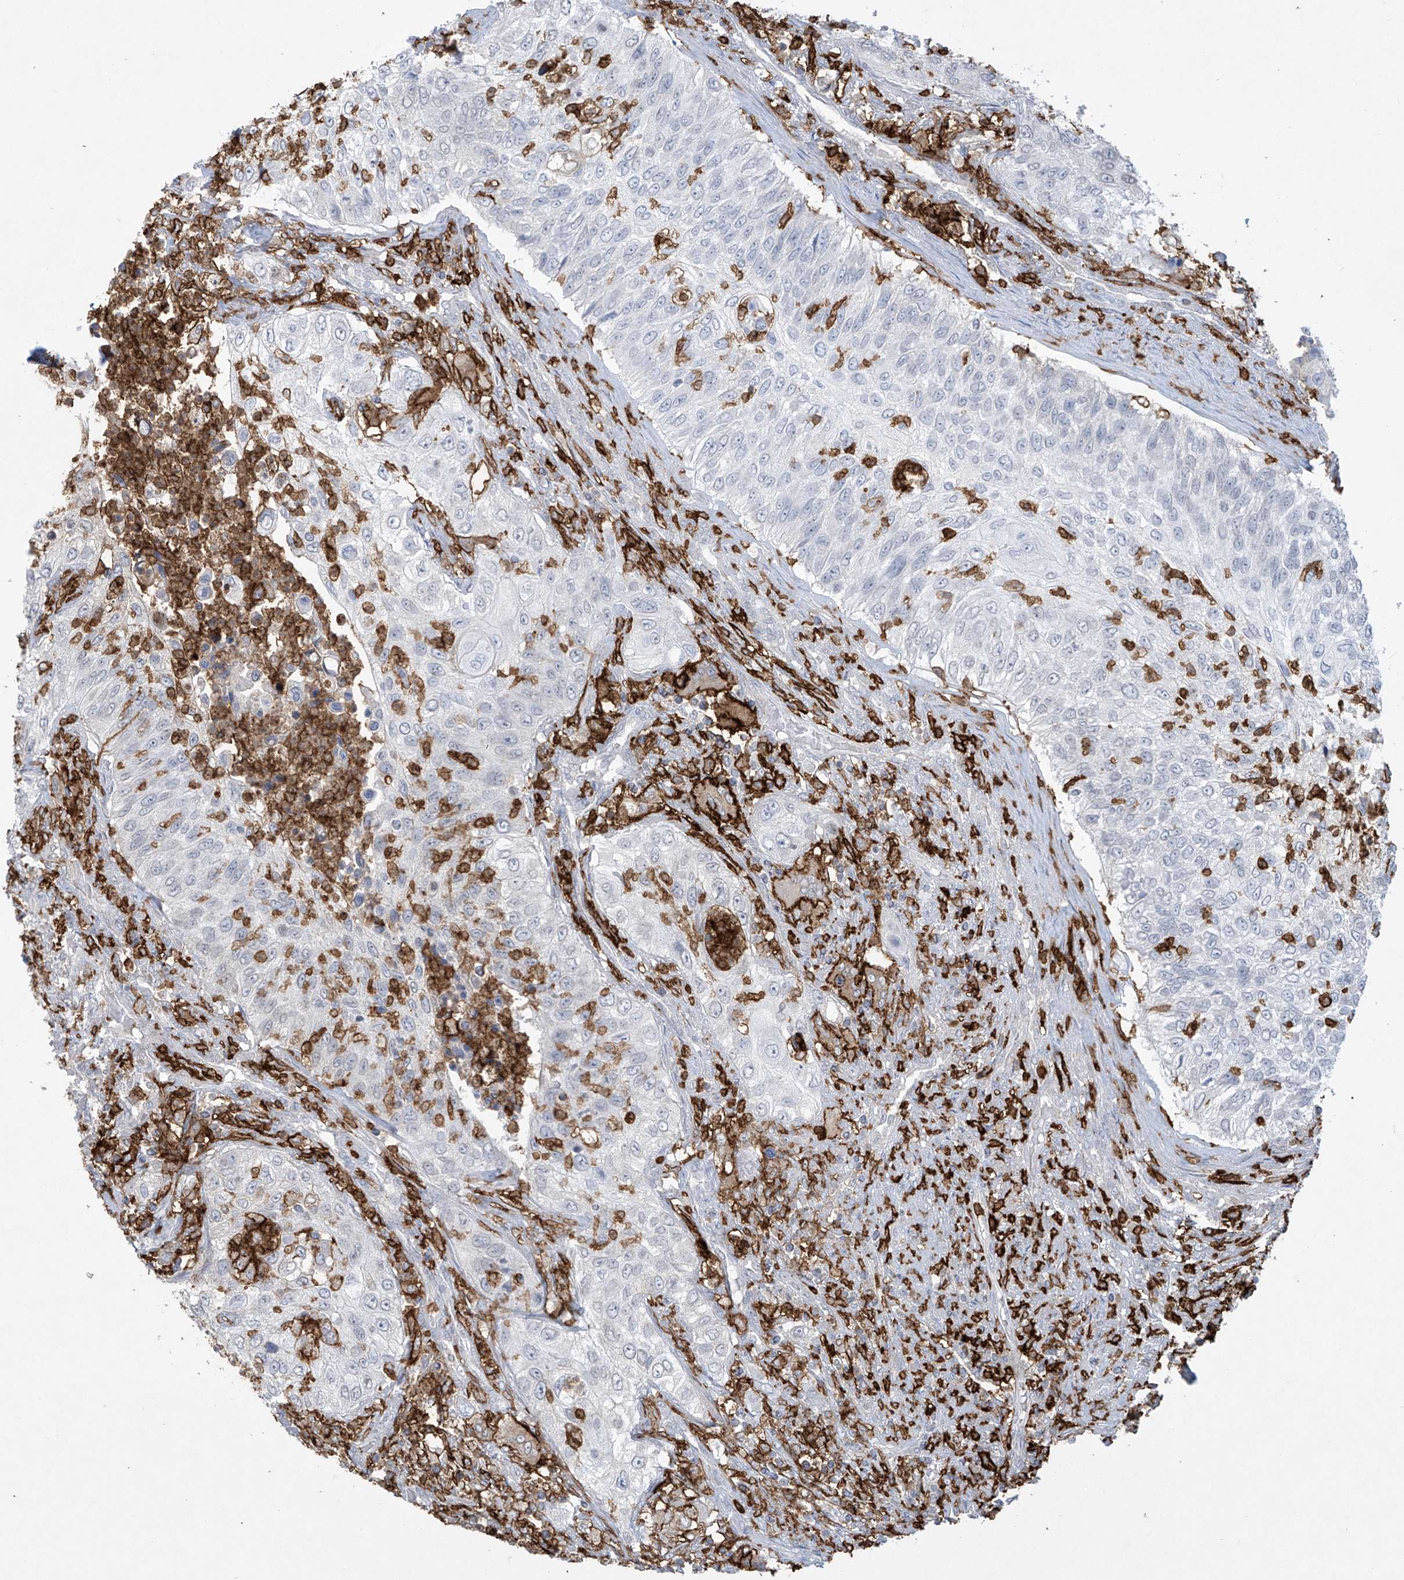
{"staining": {"intensity": "negative", "quantity": "none", "location": "none"}, "tissue": "urothelial cancer", "cell_type": "Tumor cells", "image_type": "cancer", "snomed": [{"axis": "morphology", "description": "Urothelial carcinoma, High grade"}, {"axis": "topography", "description": "Urinary bladder"}], "caption": "Tumor cells are negative for brown protein staining in urothelial cancer.", "gene": "FCGR3A", "patient": {"sex": "female", "age": 60}}